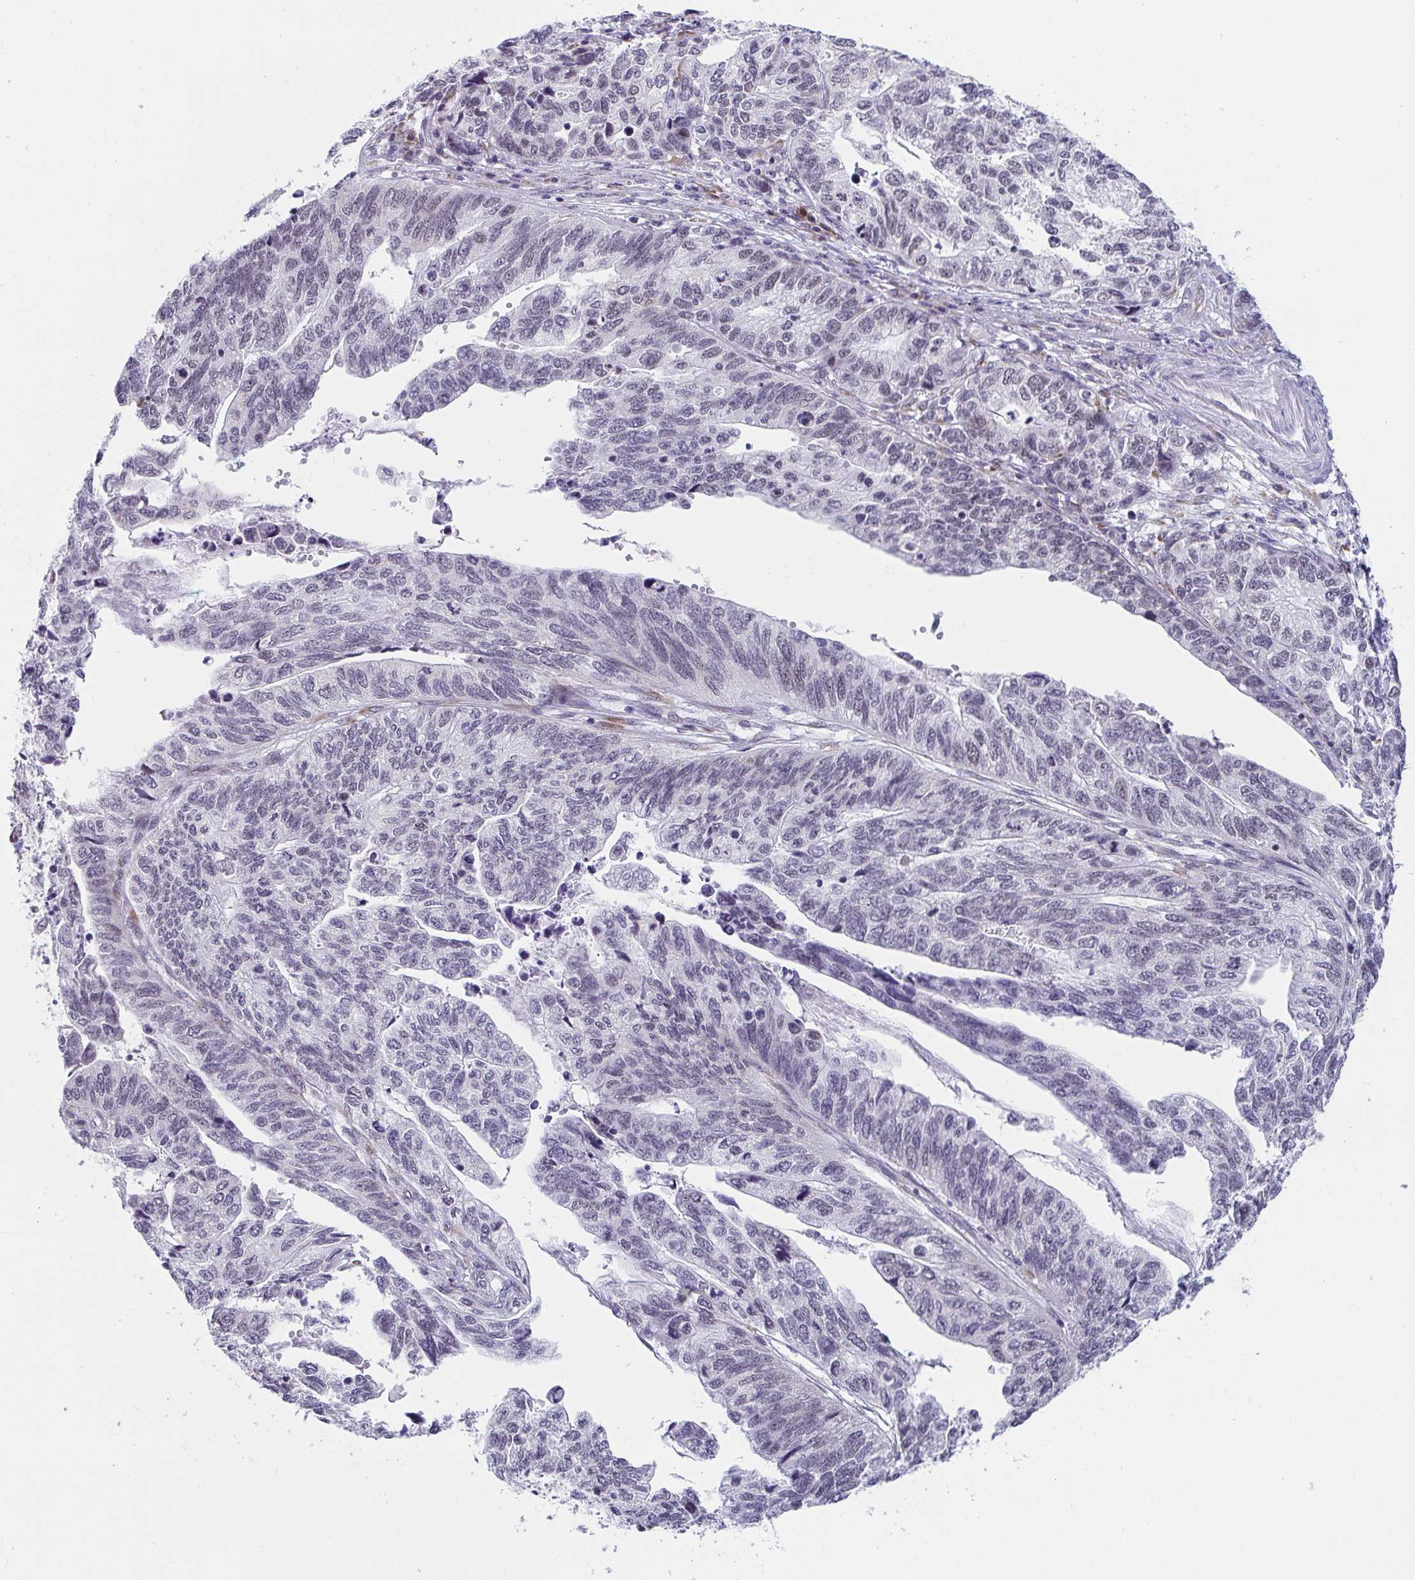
{"staining": {"intensity": "moderate", "quantity": "<25%", "location": "nuclear"}, "tissue": "stomach cancer", "cell_type": "Tumor cells", "image_type": "cancer", "snomed": [{"axis": "morphology", "description": "Adenocarcinoma, NOS"}, {"axis": "topography", "description": "Stomach, upper"}], "caption": "Immunohistochemical staining of stomach adenocarcinoma exhibits low levels of moderate nuclear protein expression in about <25% of tumor cells. (DAB = brown stain, brightfield microscopy at high magnification).", "gene": "WDR72", "patient": {"sex": "female", "age": 67}}